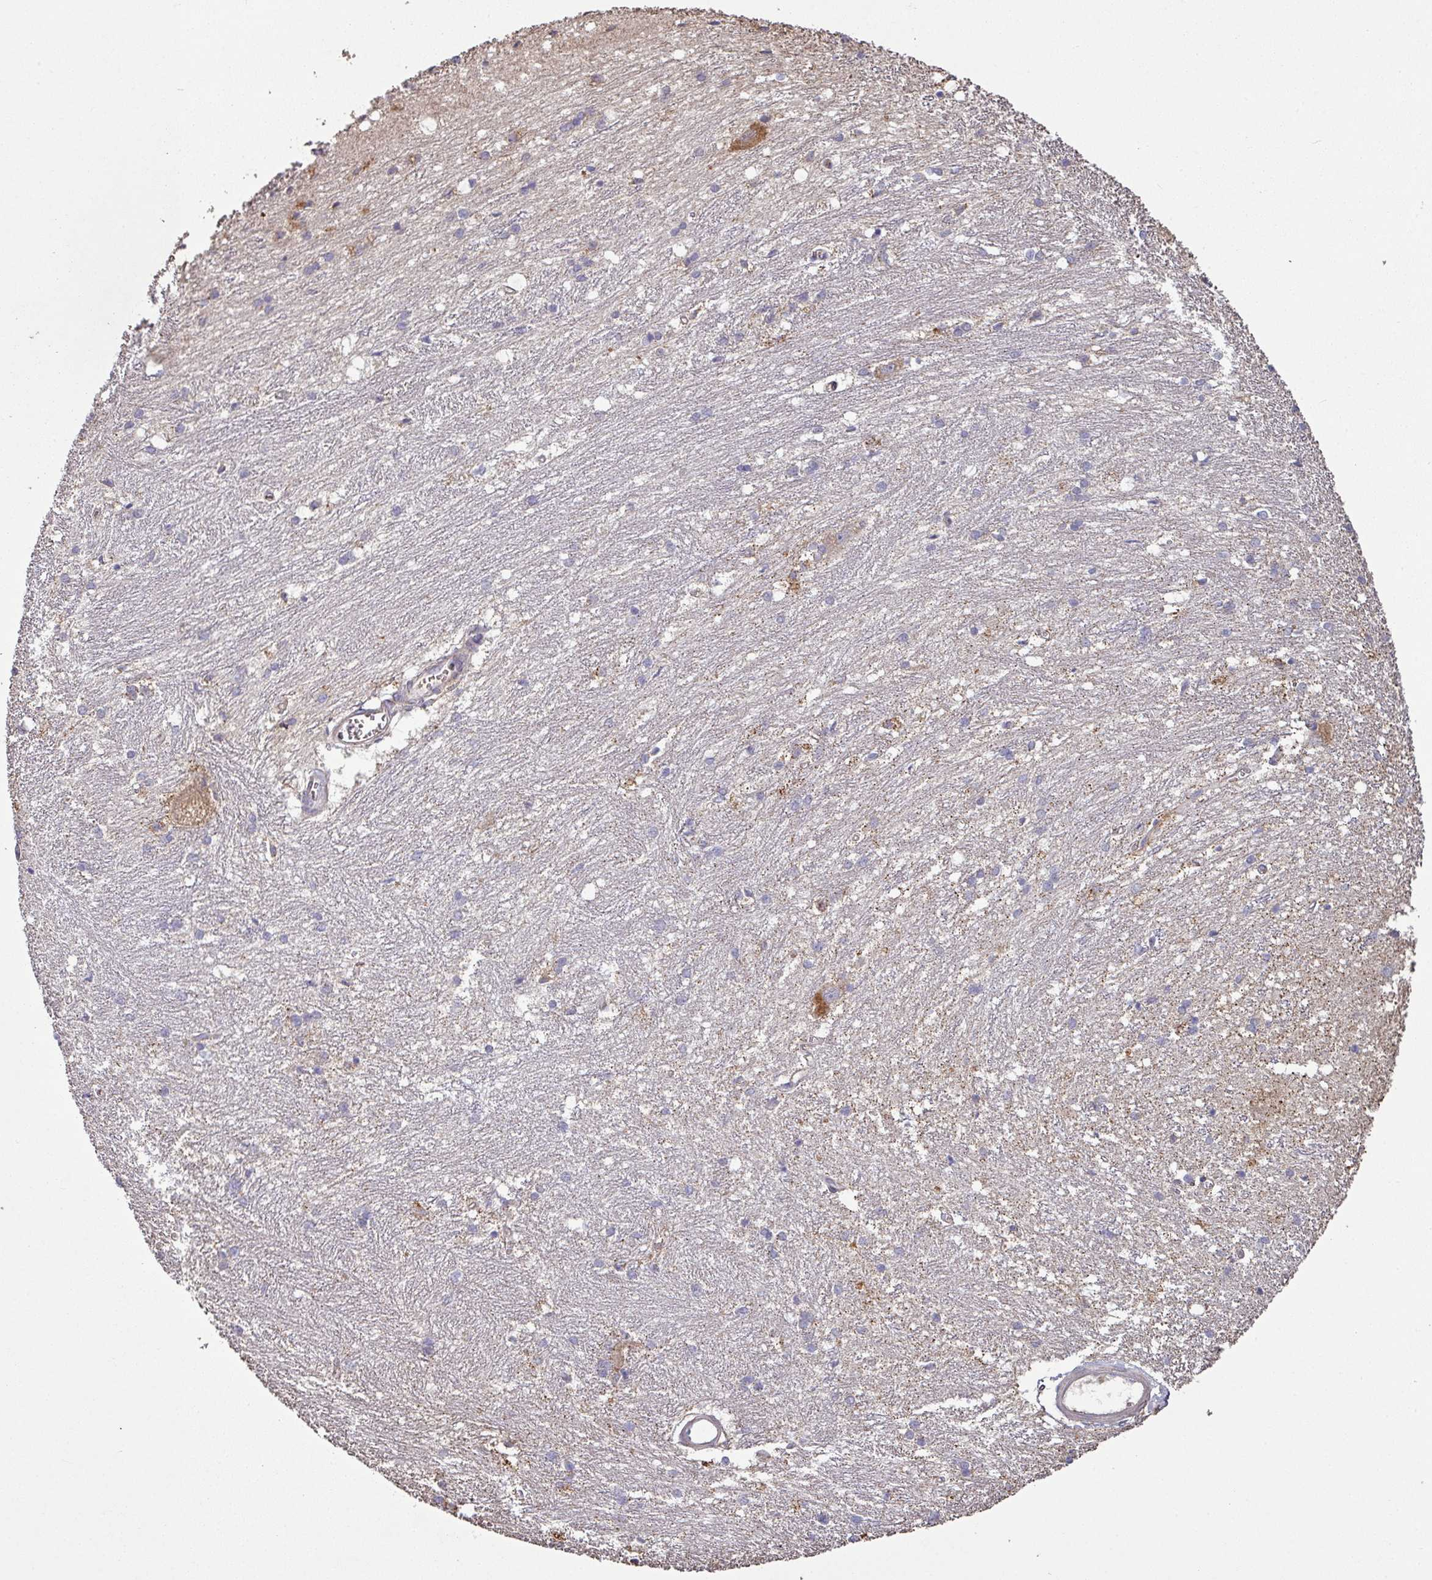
{"staining": {"intensity": "moderate", "quantity": "25%-75%", "location": "cytoplasmic/membranous"}, "tissue": "caudate", "cell_type": "Glial cells", "image_type": "normal", "snomed": [{"axis": "morphology", "description": "Normal tissue, NOS"}, {"axis": "topography", "description": "Lateral ventricle wall"}], "caption": "Immunohistochemistry (IHC) of unremarkable human caudate demonstrates medium levels of moderate cytoplasmic/membranous staining in approximately 25%-75% of glial cells. Immunohistochemistry (IHC) stains the protein in brown and the nuclei are stained blue.", "gene": "NHSL2", "patient": {"sex": "male", "age": 37}}